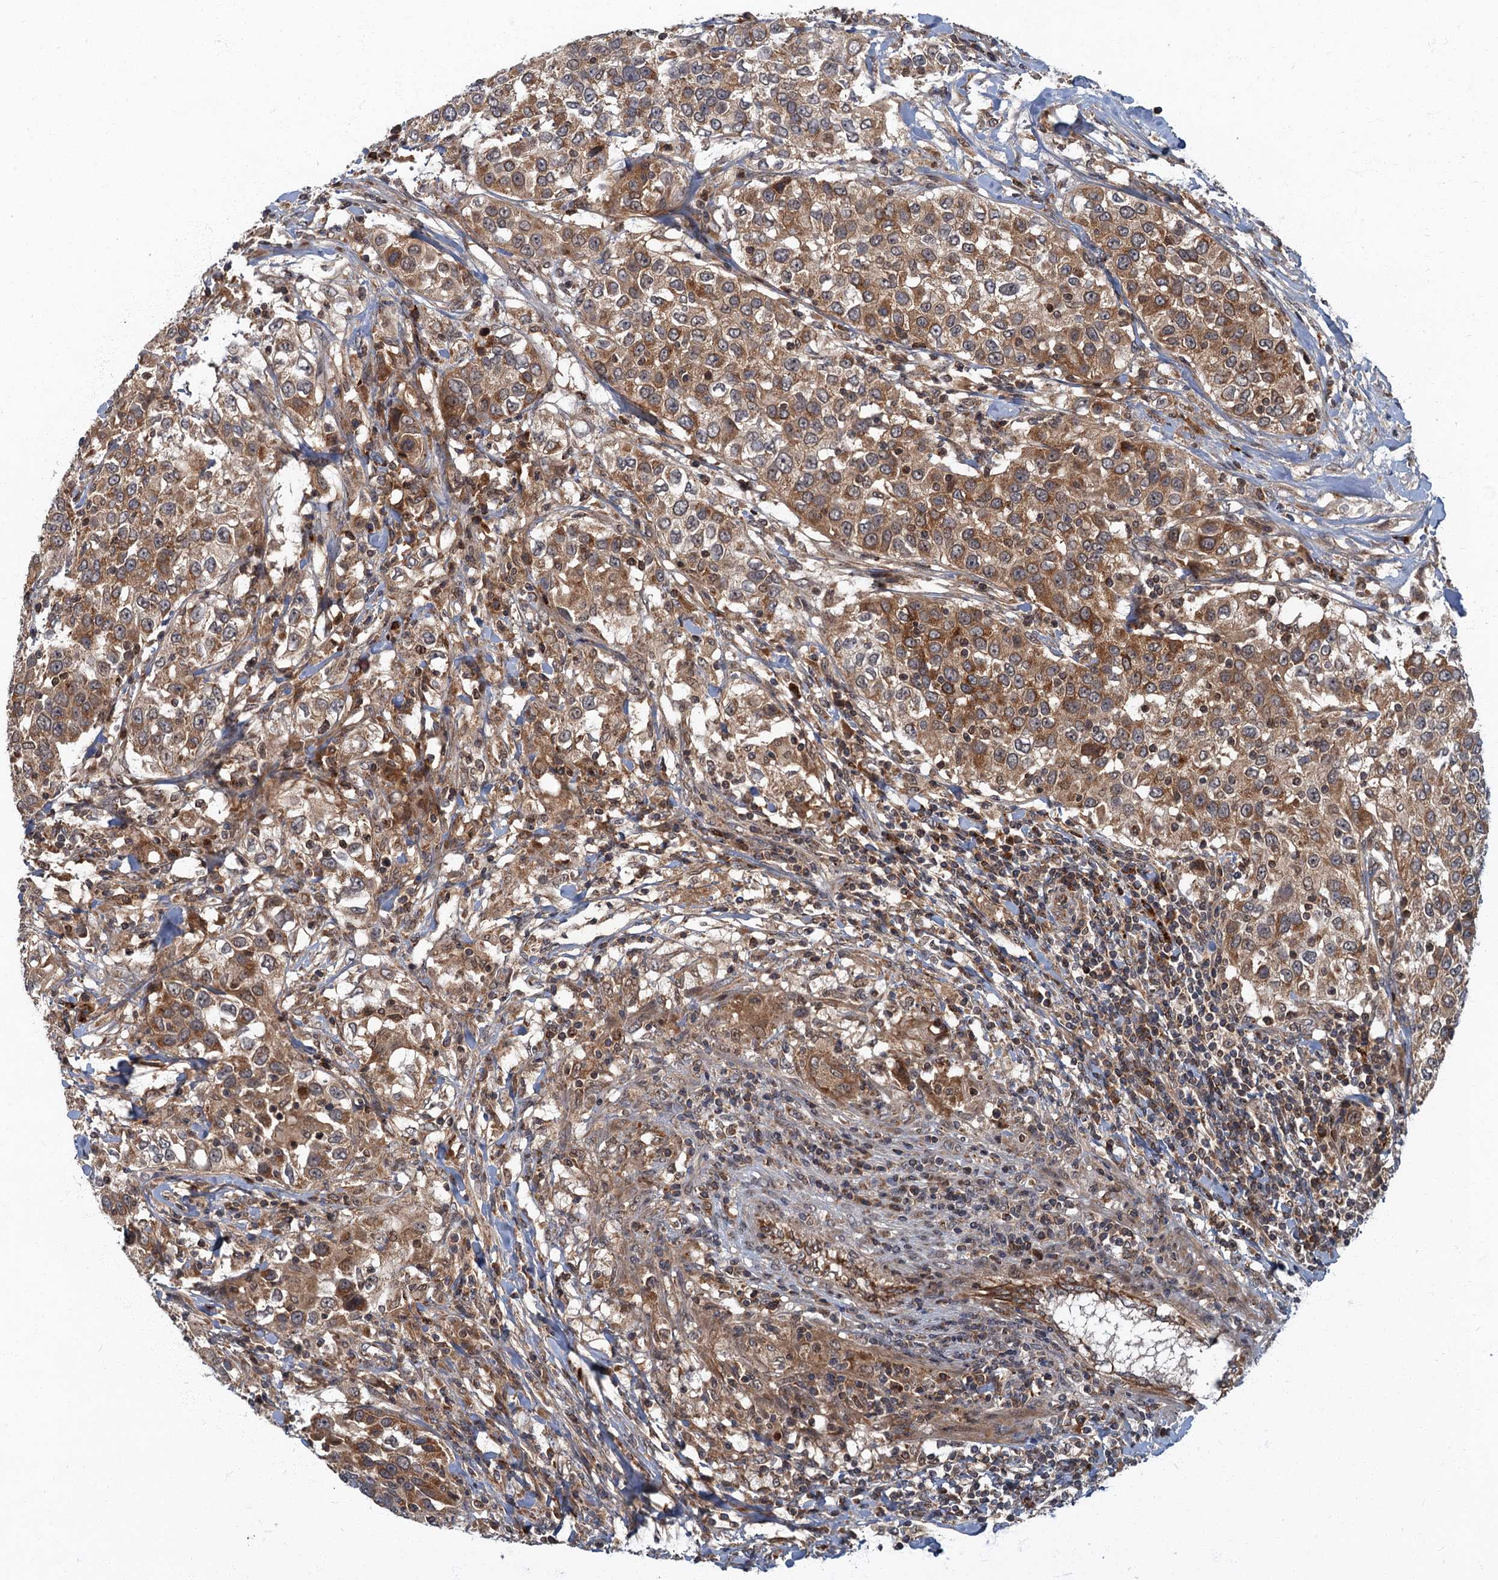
{"staining": {"intensity": "moderate", "quantity": ">75%", "location": "cytoplasmic/membranous"}, "tissue": "urothelial cancer", "cell_type": "Tumor cells", "image_type": "cancer", "snomed": [{"axis": "morphology", "description": "Urothelial carcinoma, High grade"}, {"axis": "topography", "description": "Urinary bladder"}], "caption": "Protein positivity by immunohistochemistry reveals moderate cytoplasmic/membranous positivity in approximately >75% of tumor cells in high-grade urothelial carcinoma. (Stains: DAB in brown, nuclei in blue, Microscopy: brightfield microscopy at high magnification).", "gene": "SLC11A2", "patient": {"sex": "female", "age": 80}}